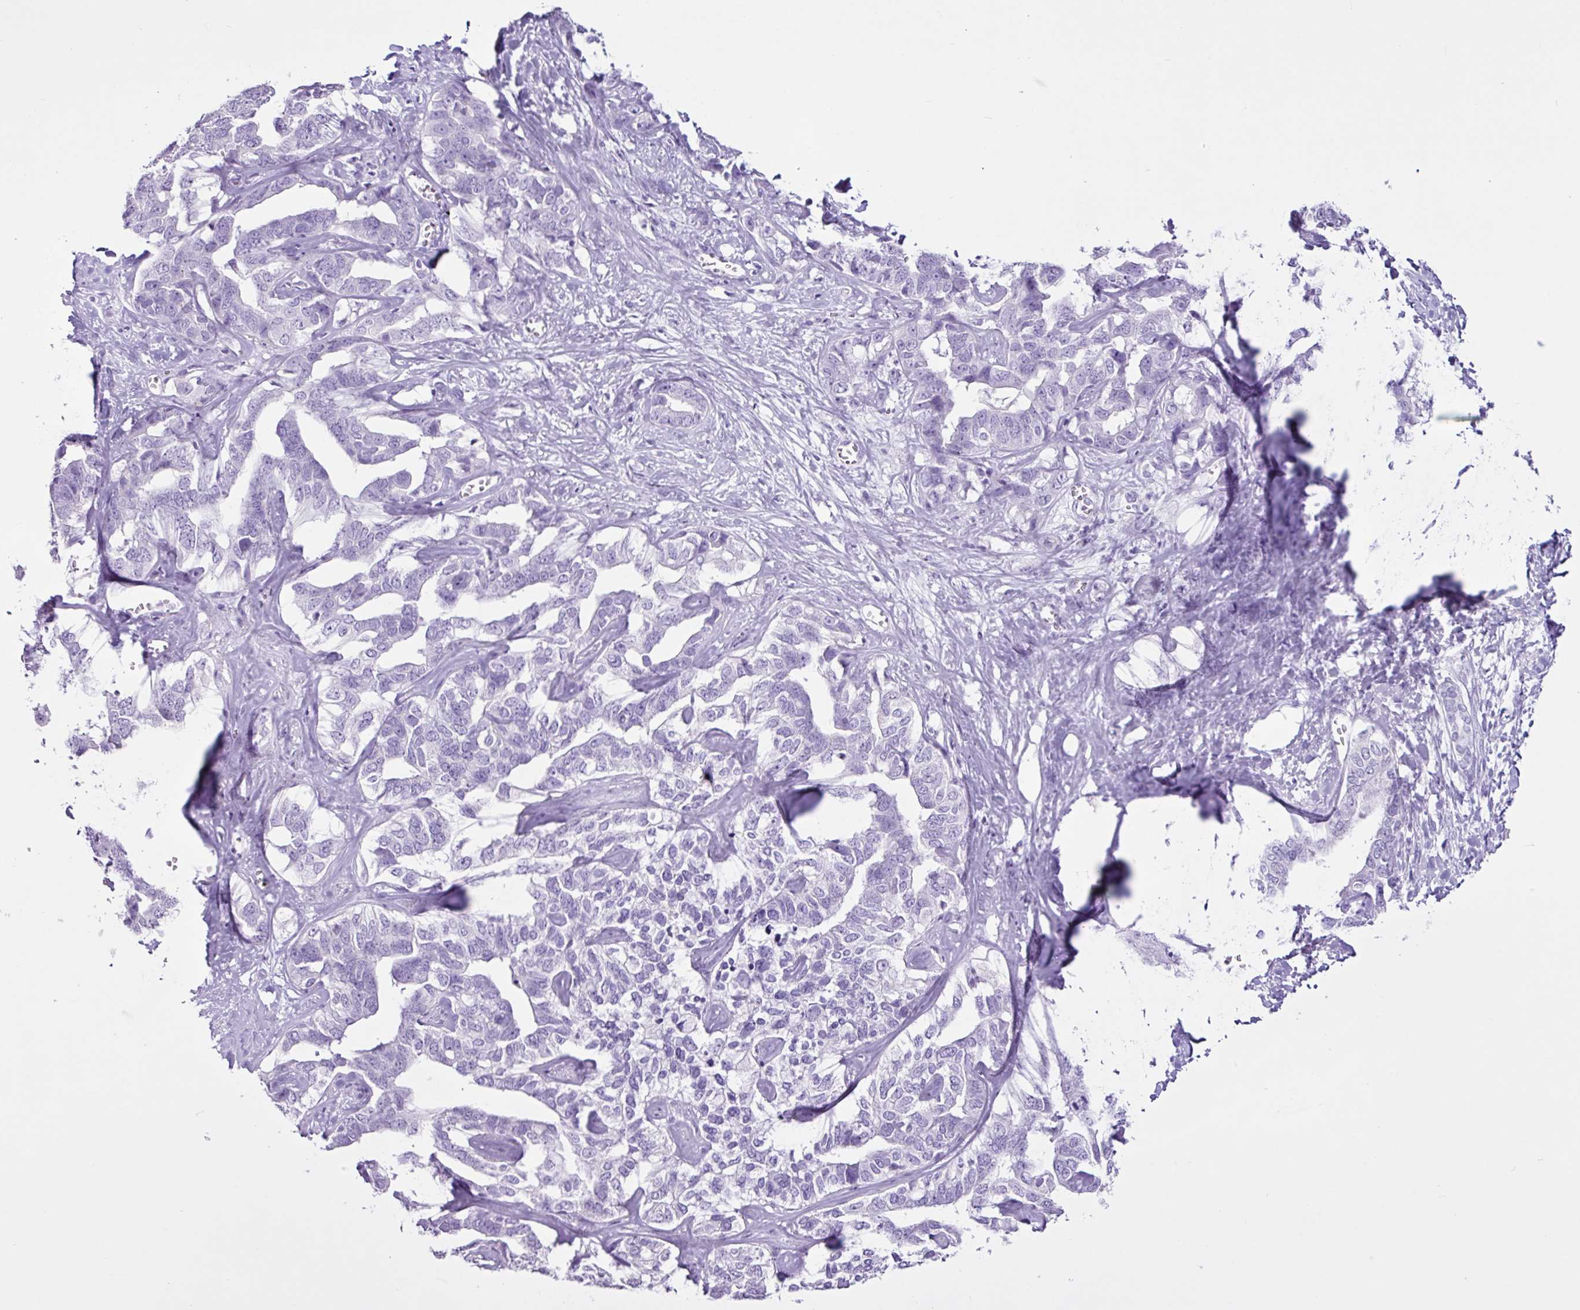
{"staining": {"intensity": "negative", "quantity": "none", "location": "none"}, "tissue": "liver cancer", "cell_type": "Tumor cells", "image_type": "cancer", "snomed": [{"axis": "morphology", "description": "Cholangiocarcinoma"}, {"axis": "topography", "description": "Liver"}], "caption": "Immunohistochemical staining of cholangiocarcinoma (liver) shows no significant expression in tumor cells. (Brightfield microscopy of DAB IHC at high magnification).", "gene": "PGR", "patient": {"sex": "male", "age": 59}}